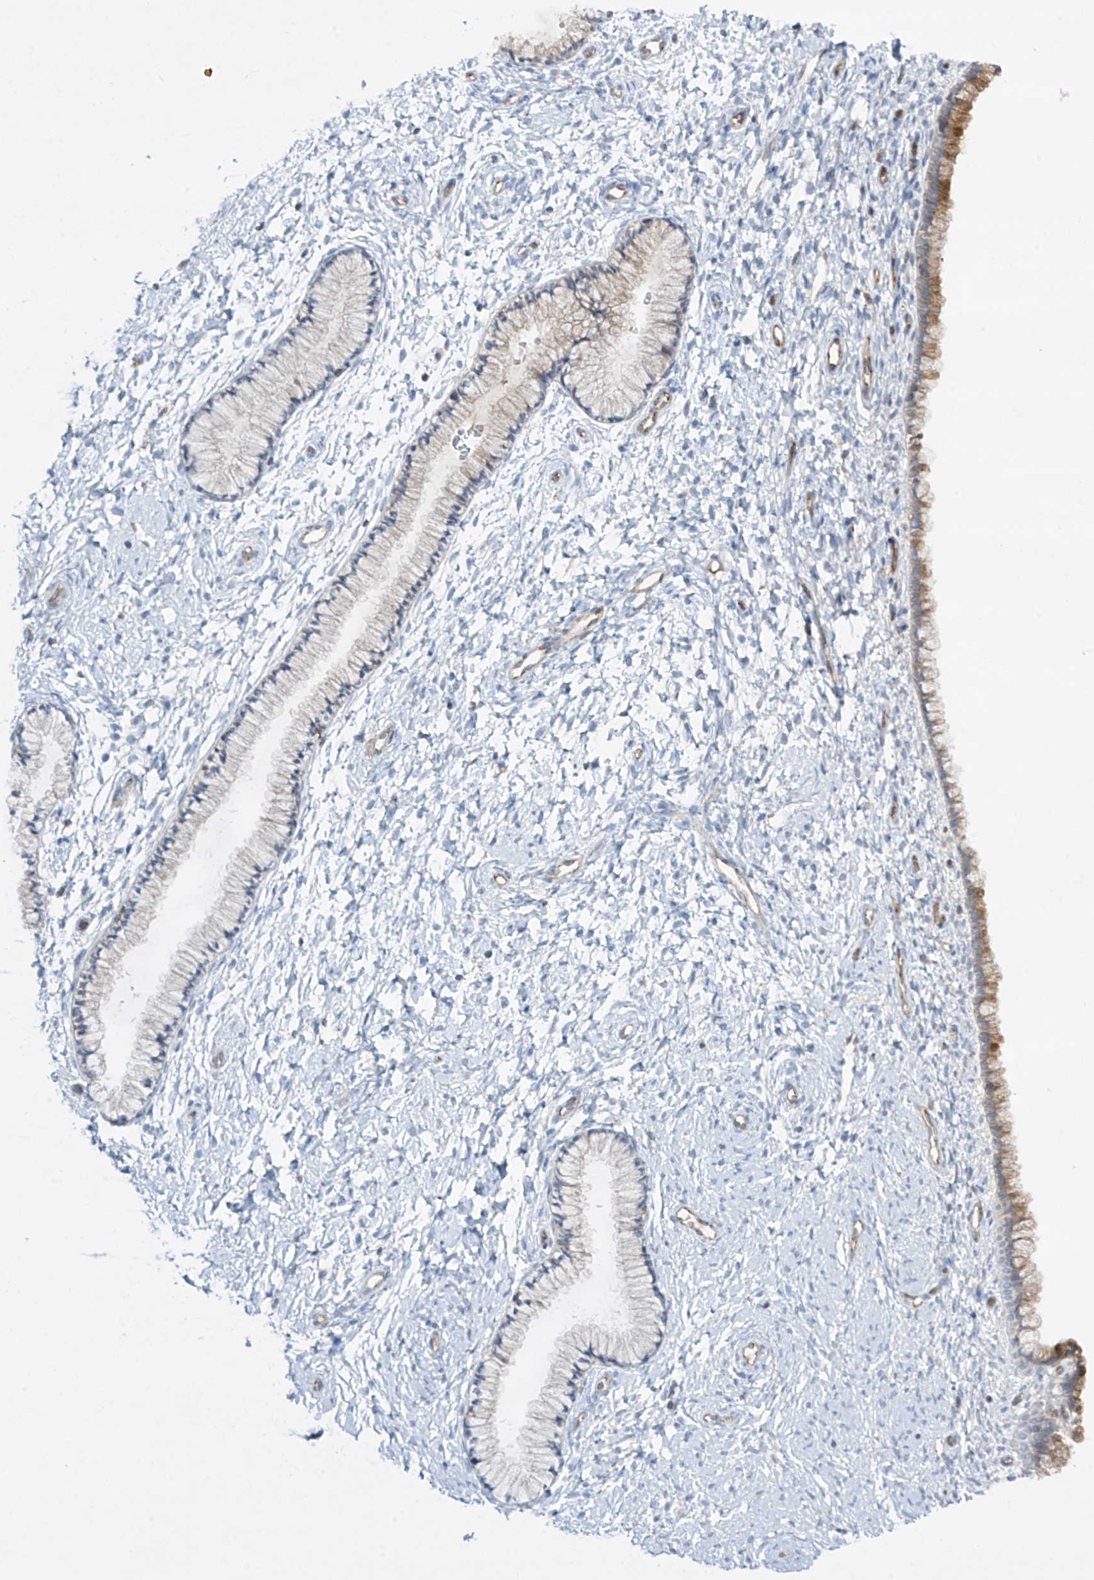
{"staining": {"intensity": "moderate", "quantity": "<25%", "location": "cytoplasmic/membranous"}, "tissue": "cervix", "cell_type": "Glandular cells", "image_type": "normal", "snomed": [{"axis": "morphology", "description": "Normal tissue, NOS"}, {"axis": "topography", "description": "Cervix"}], "caption": "The micrograph demonstrates a brown stain indicating the presence of a protein in the cytoplasmic/membranous of glandular cells in cervix.", "gene": "HLA", "patient": {"sex": "female", "age": 33}}